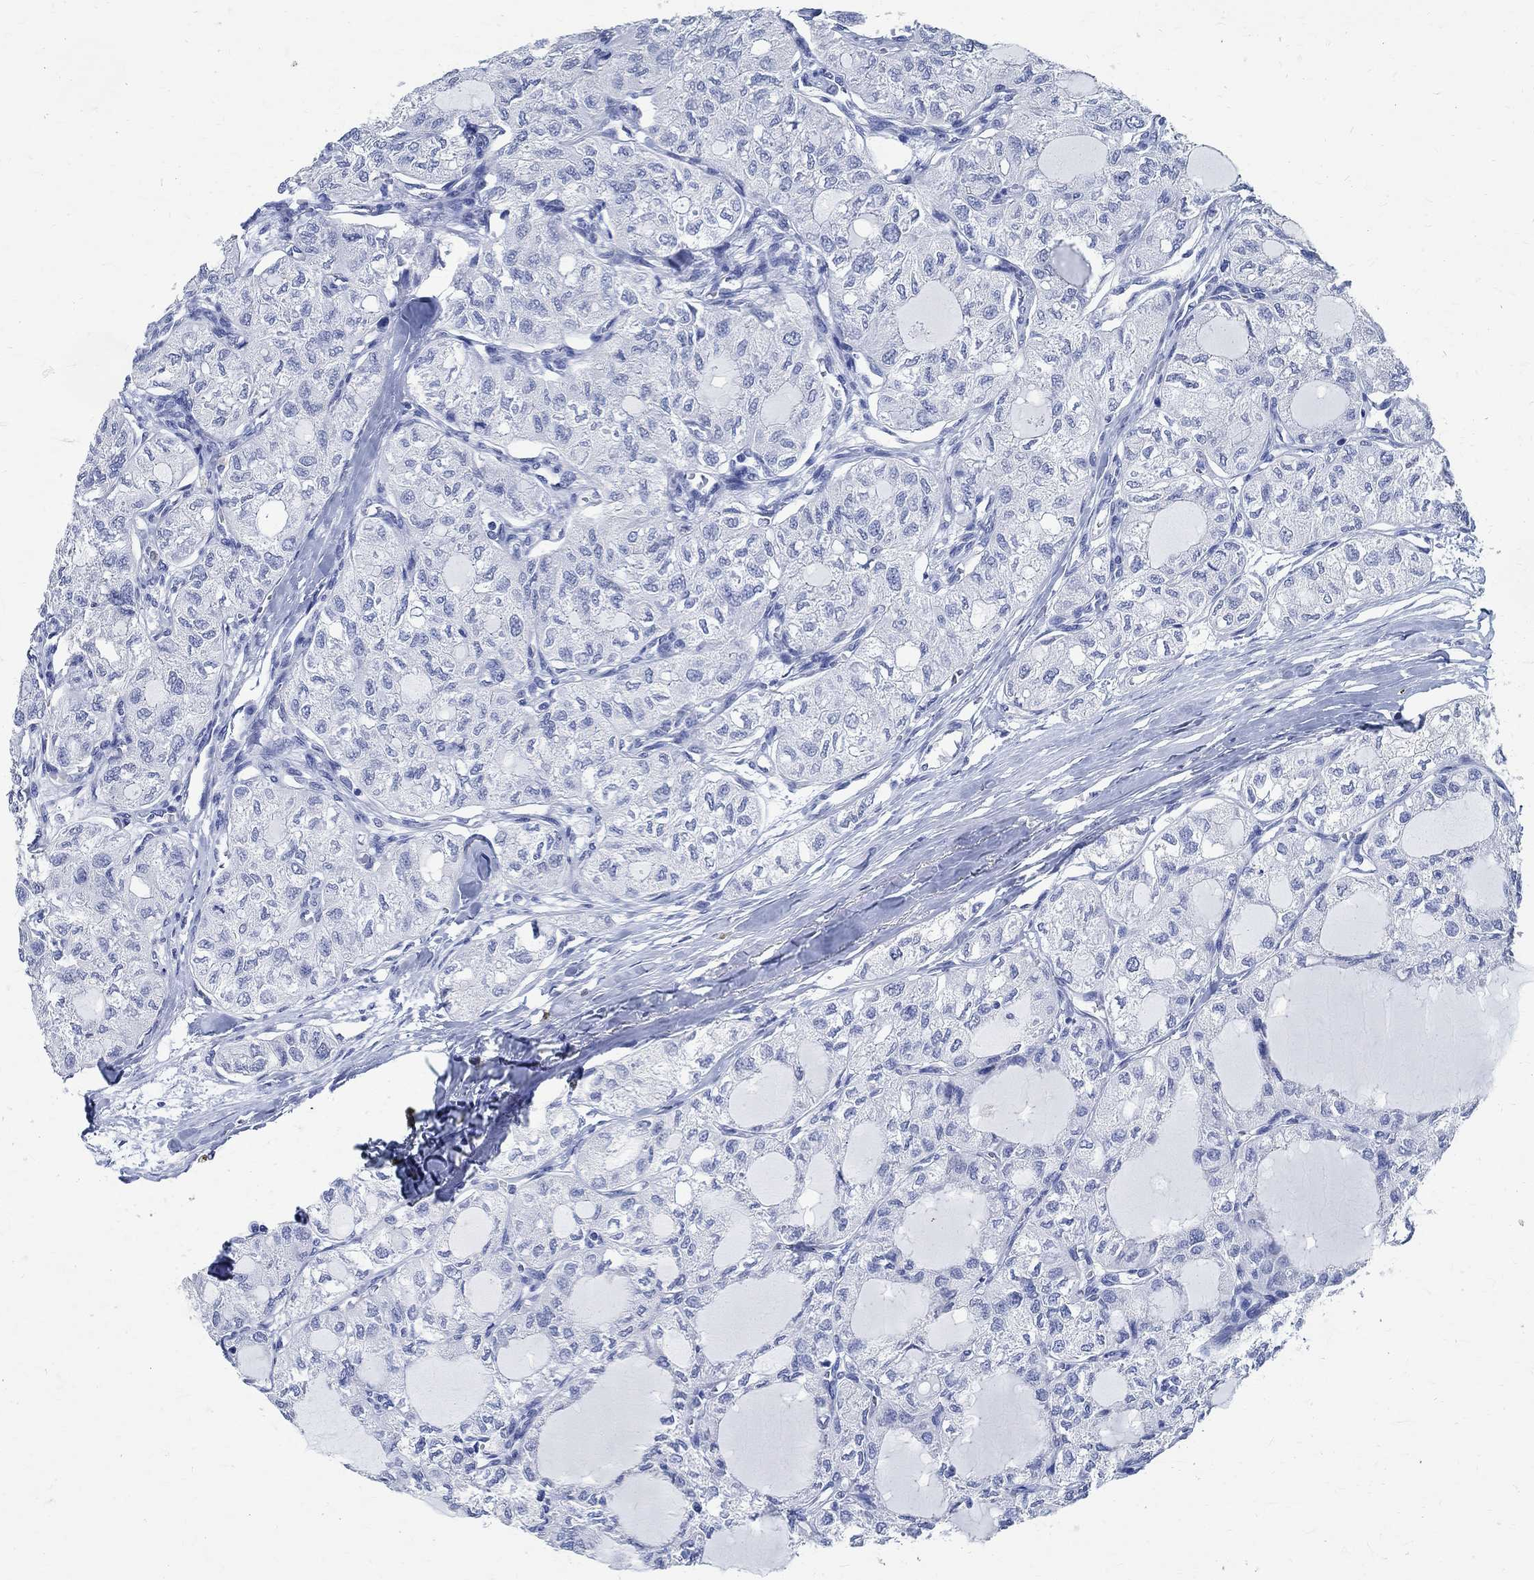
{"staining": {"intensity": "negative", "quantity": "none", "location": "none"}, "tissue": "thyroid cancer", "cell_type": "Tumor cells", "image_type": "cancer", "snomed": [{"axis": "morphology", "description": "Follicular adenoma carcinoma, NOS"}, {"axis": "topography", "description": "Thyroid gland"}], "caption": "This image is of thyroid cancer stained with immunohistochemistry to label a protein in brown with the nuclei are counter-stained blue. There is no staining in tumor cells.", "gene": "TMEM221", "patient": {"sex": "male", "age": 75}}